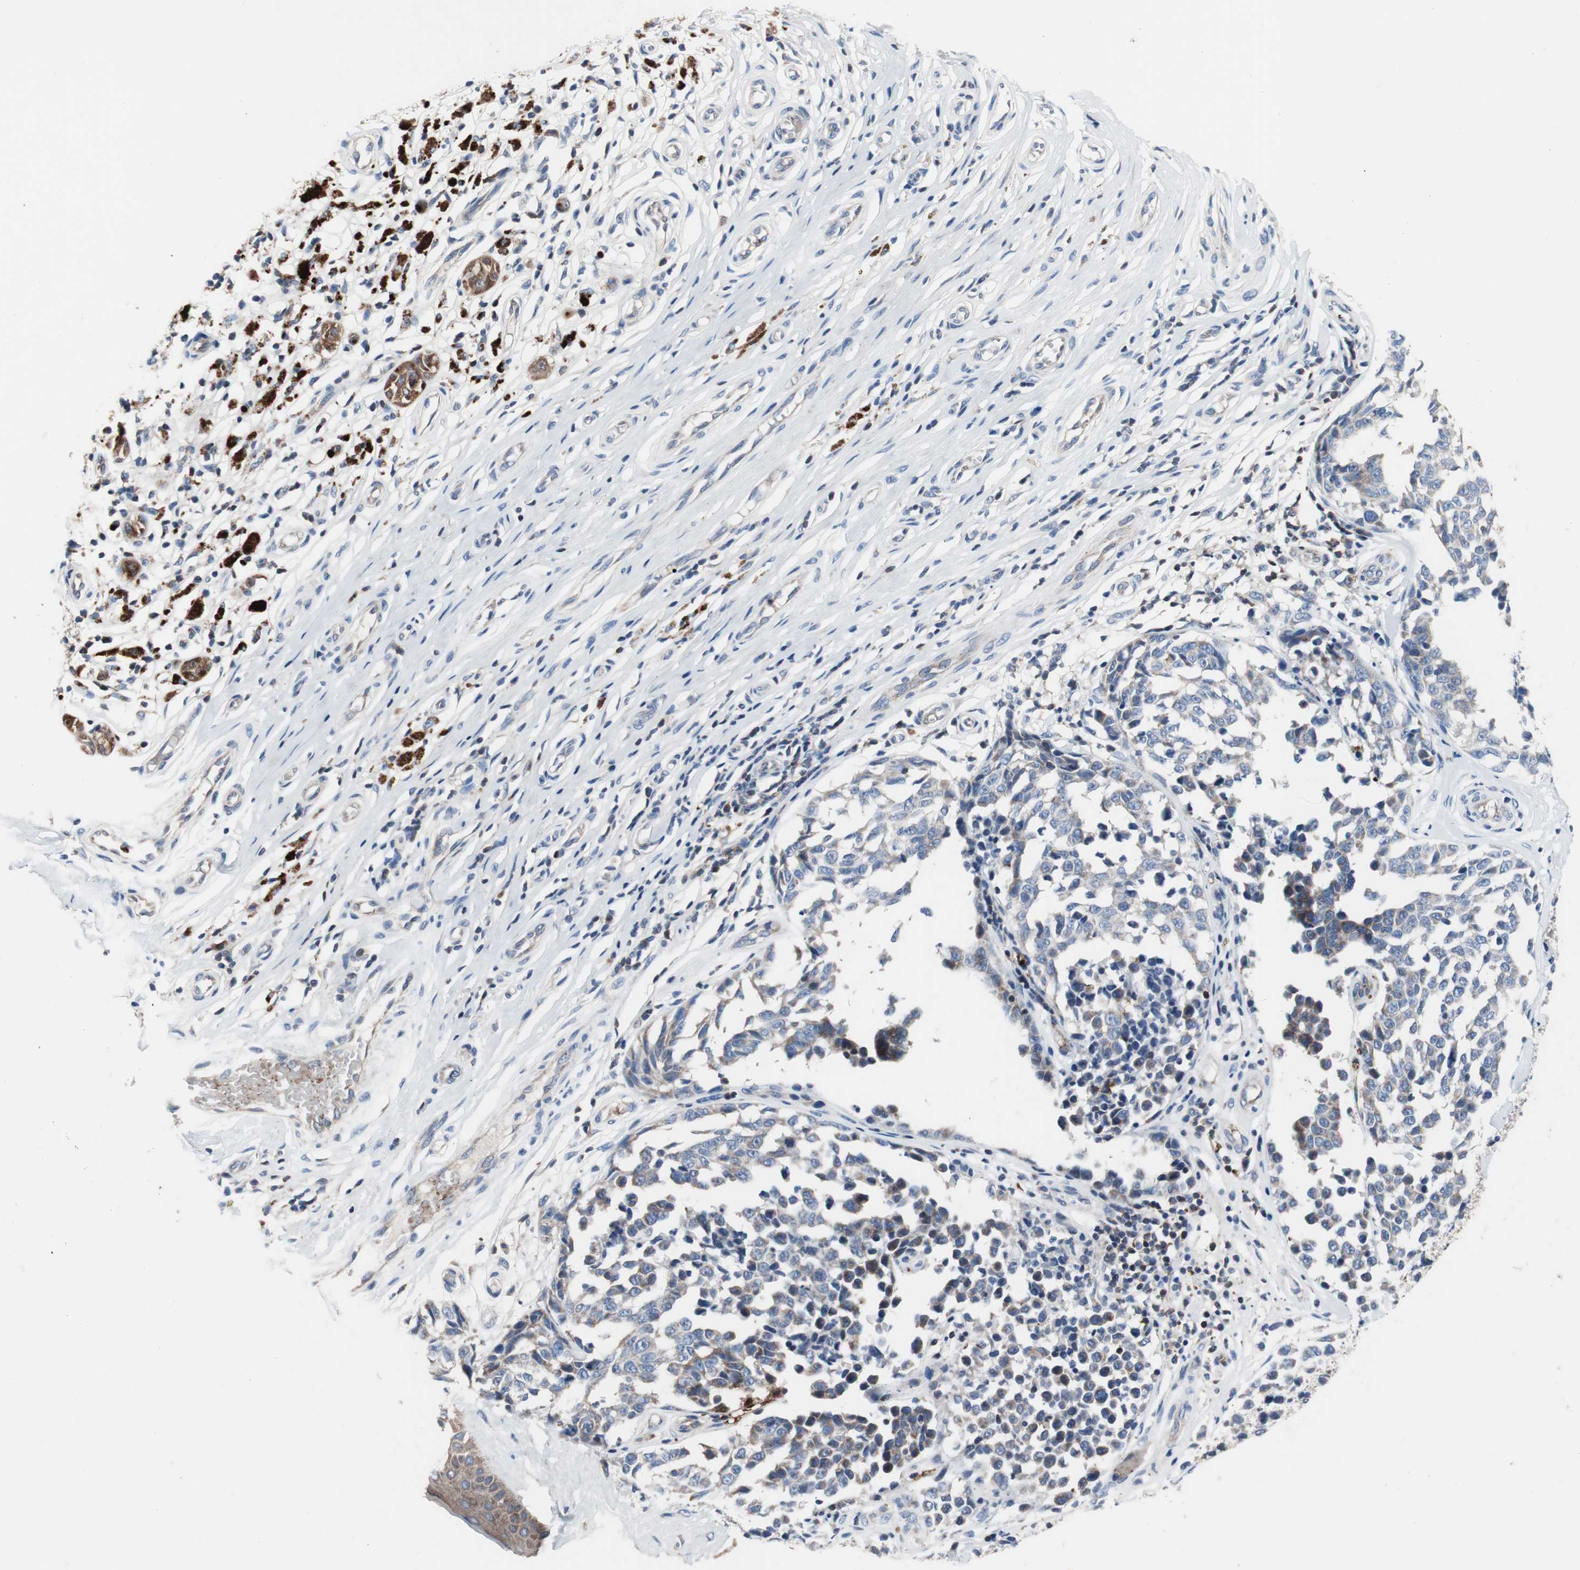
{"staining": {"intensity": "weak", "quantity": "25%-75%", "location": "cytoplasmic/membranous"}, "tissue": "melanoma", "cell_type": "Tumor cells", "image_type": "cancer", "snomed": [{"axis": "morphology", "description": "Malignant melanoma, NOS"}, {"axis": "topography", "description": "Skin"}], "caption": "Immunohistochemical staining of melanoma displays weak cytoplasmic/membranous protein staining in about 25%-75% of tumor cells.", "gene": "PRDX2", "patient": {"sex": "female", "age": 64}}